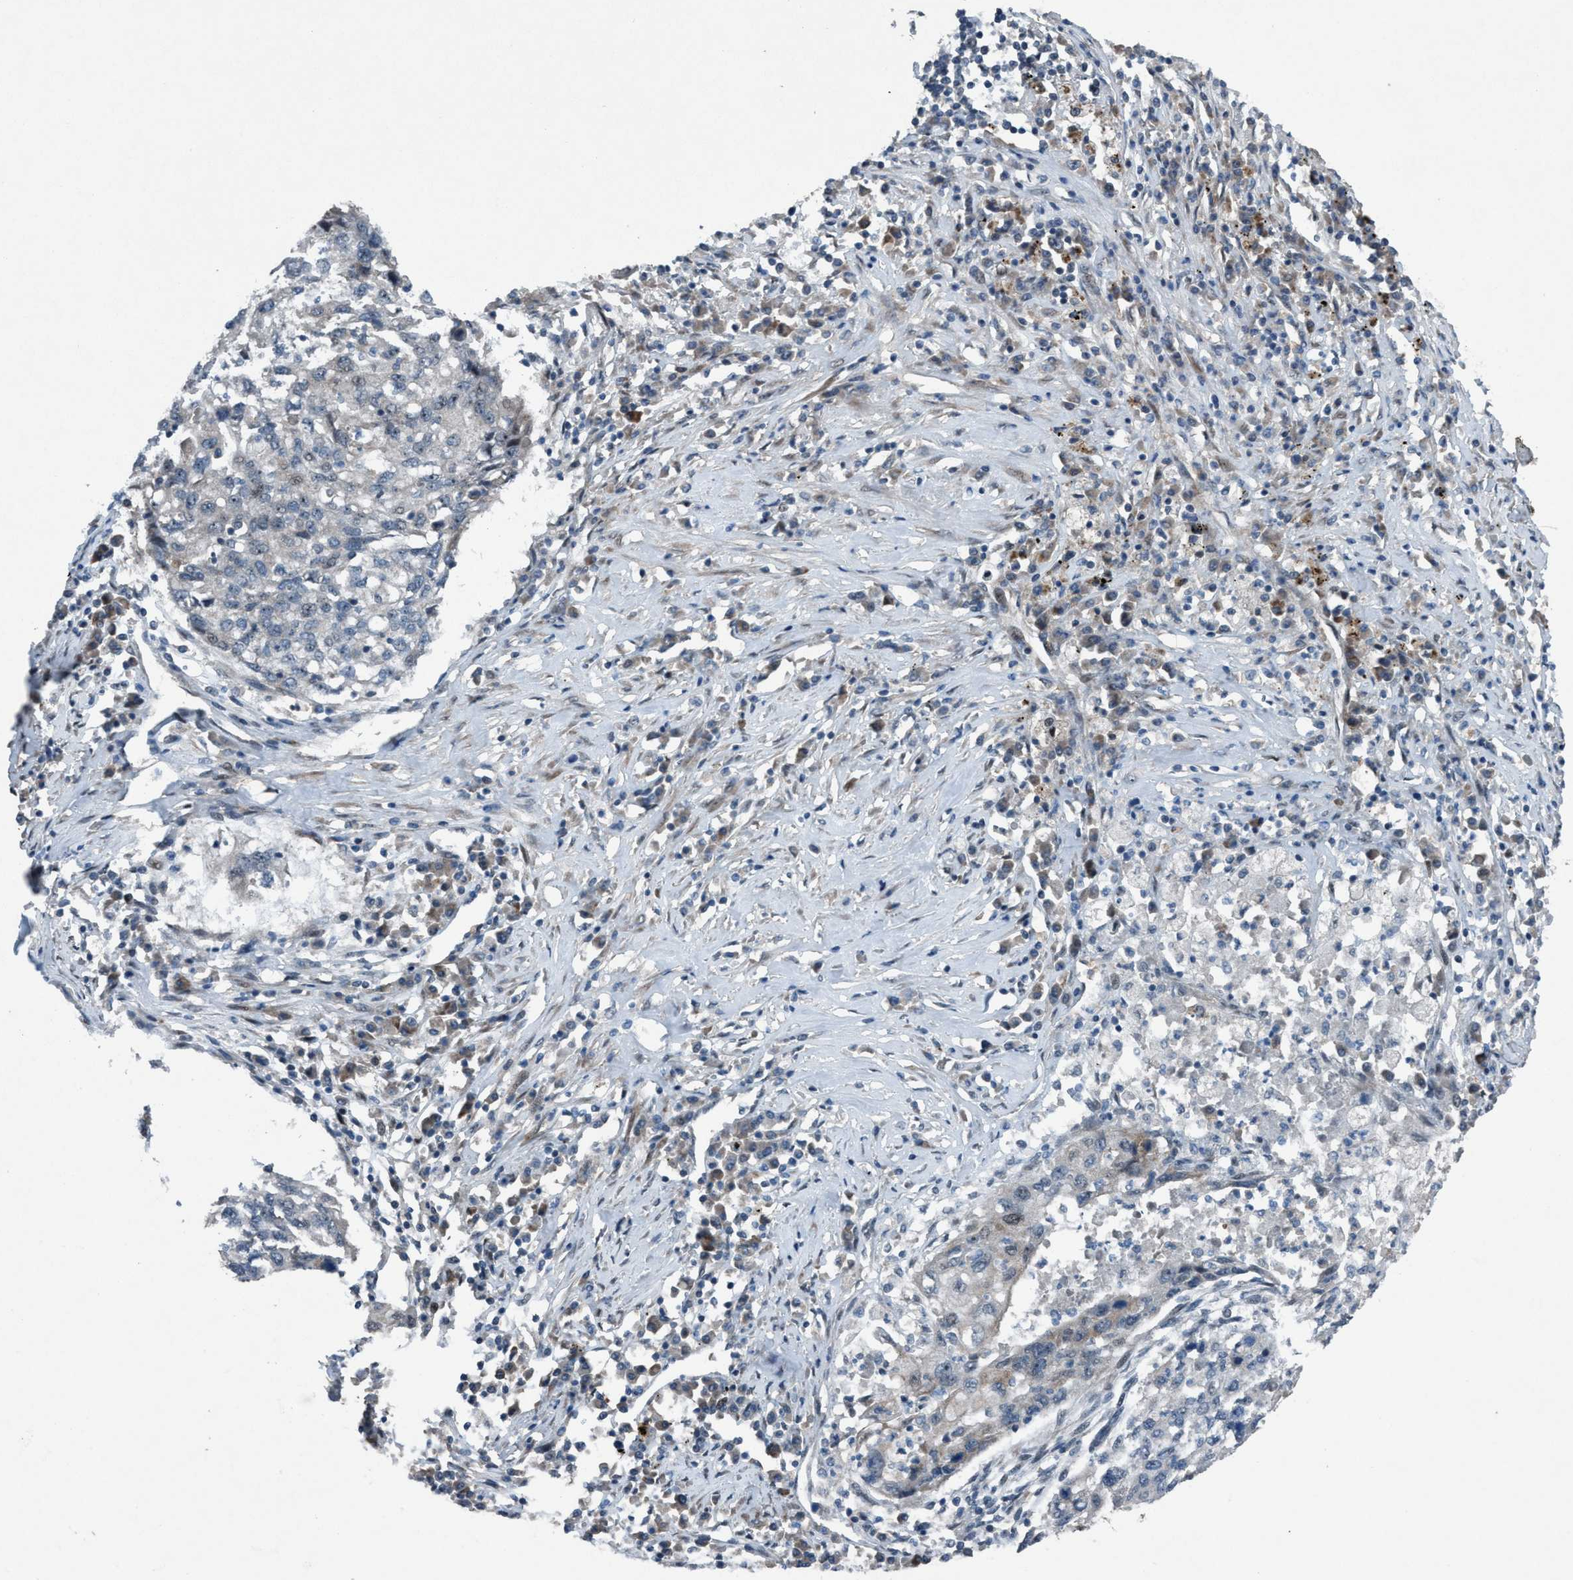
{"staining": {"intensity": "negative", "quantity": "none", "location": "none"}, "tissue": "lung cancer", "cell_type": "Tumor cells", "image_type": "cancer", "snomed": [{"axis": "morphology", "description": "Squamous cell carcinoma, NOS"}, {"axis": "topography", "description": "Lung"}], "caption": "This is an IHC micrograph of human lung cancer (squamous cell carcinoma). There is no staining in tumor cells.", "gene": "NISCH", "patient": {"sex": "female", "age": 63}}